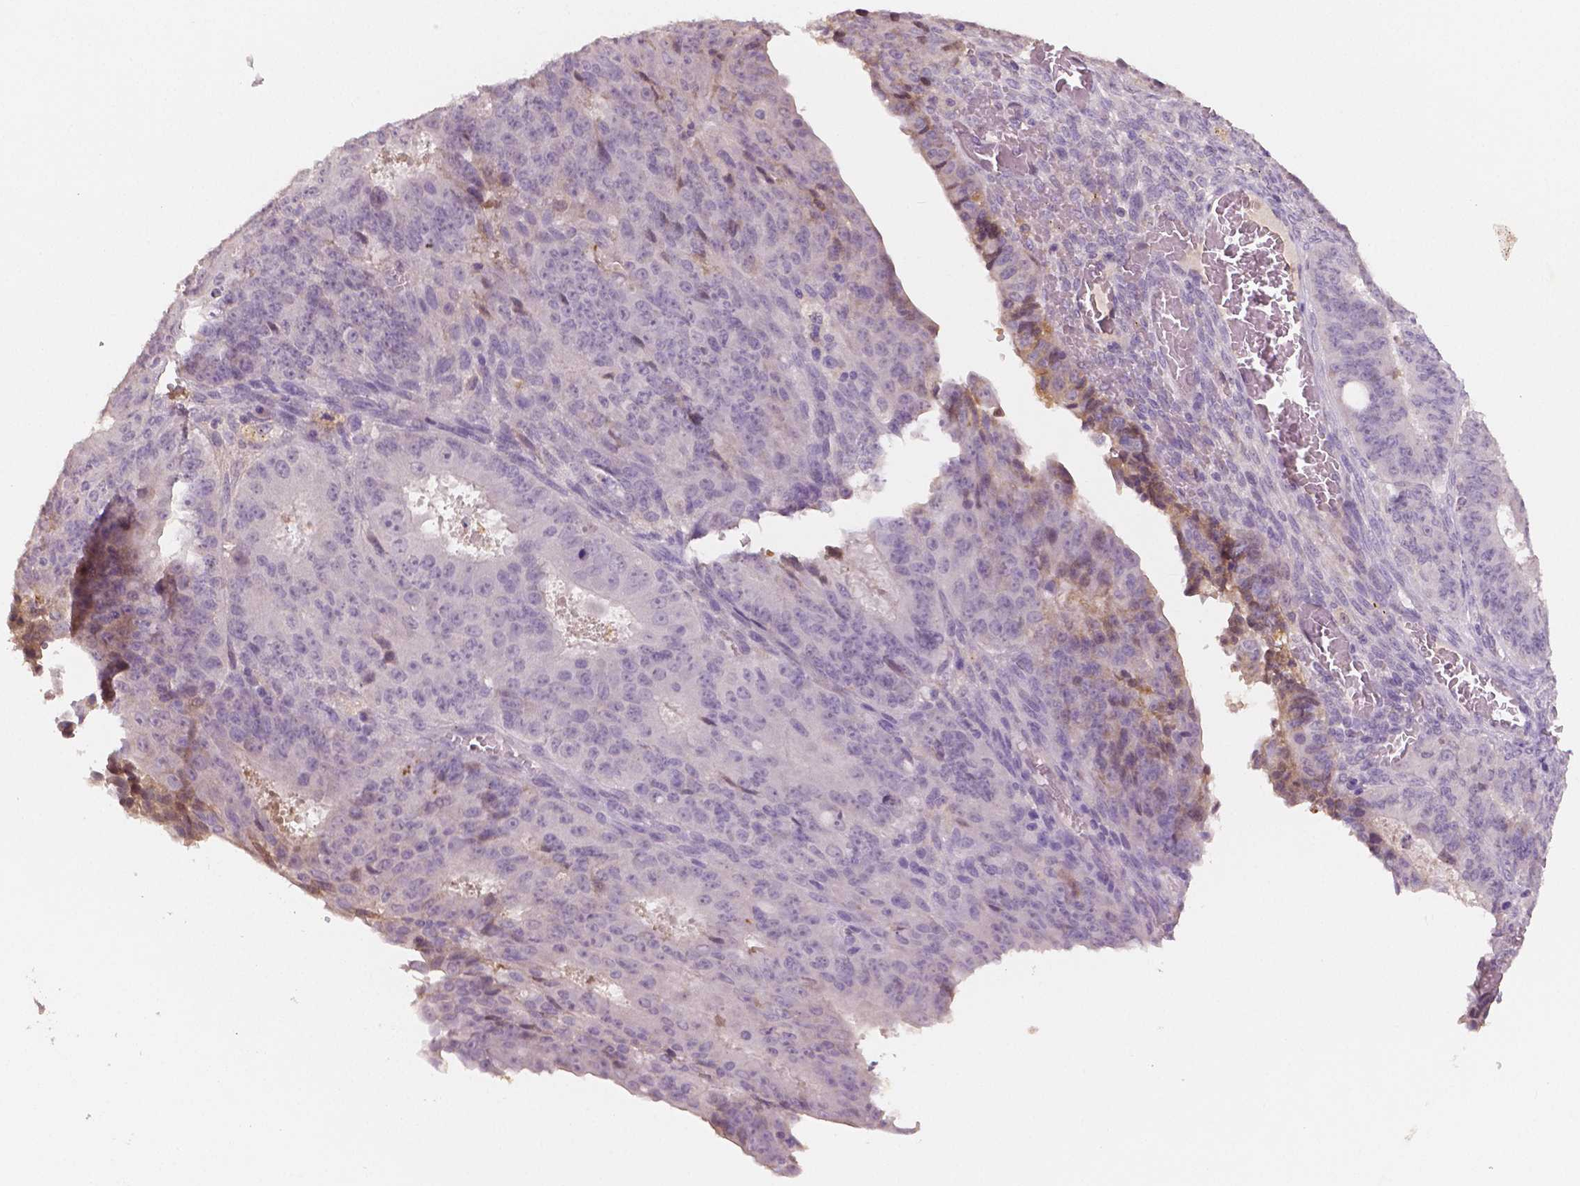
{"staining": {"intensity": "negative", "quantity": "none", "location": "none"}, "tissue": "ovarian cancer", "cell_type": "Tumor cells", "image_type": "cancer", "snomed": [{"axis": "morphology", "description": "Carcinoma, endometroid"}, {"axis": "topography", "description": "Ovary"}], "caption": "The immunohistochemistry (IHC) image has no significant positivity in tumor cells of ovarian cancer tissue. Nuclei are stained in blue.", "gene": "APOA4", "patient": {"sex": "female", "age": 42}}